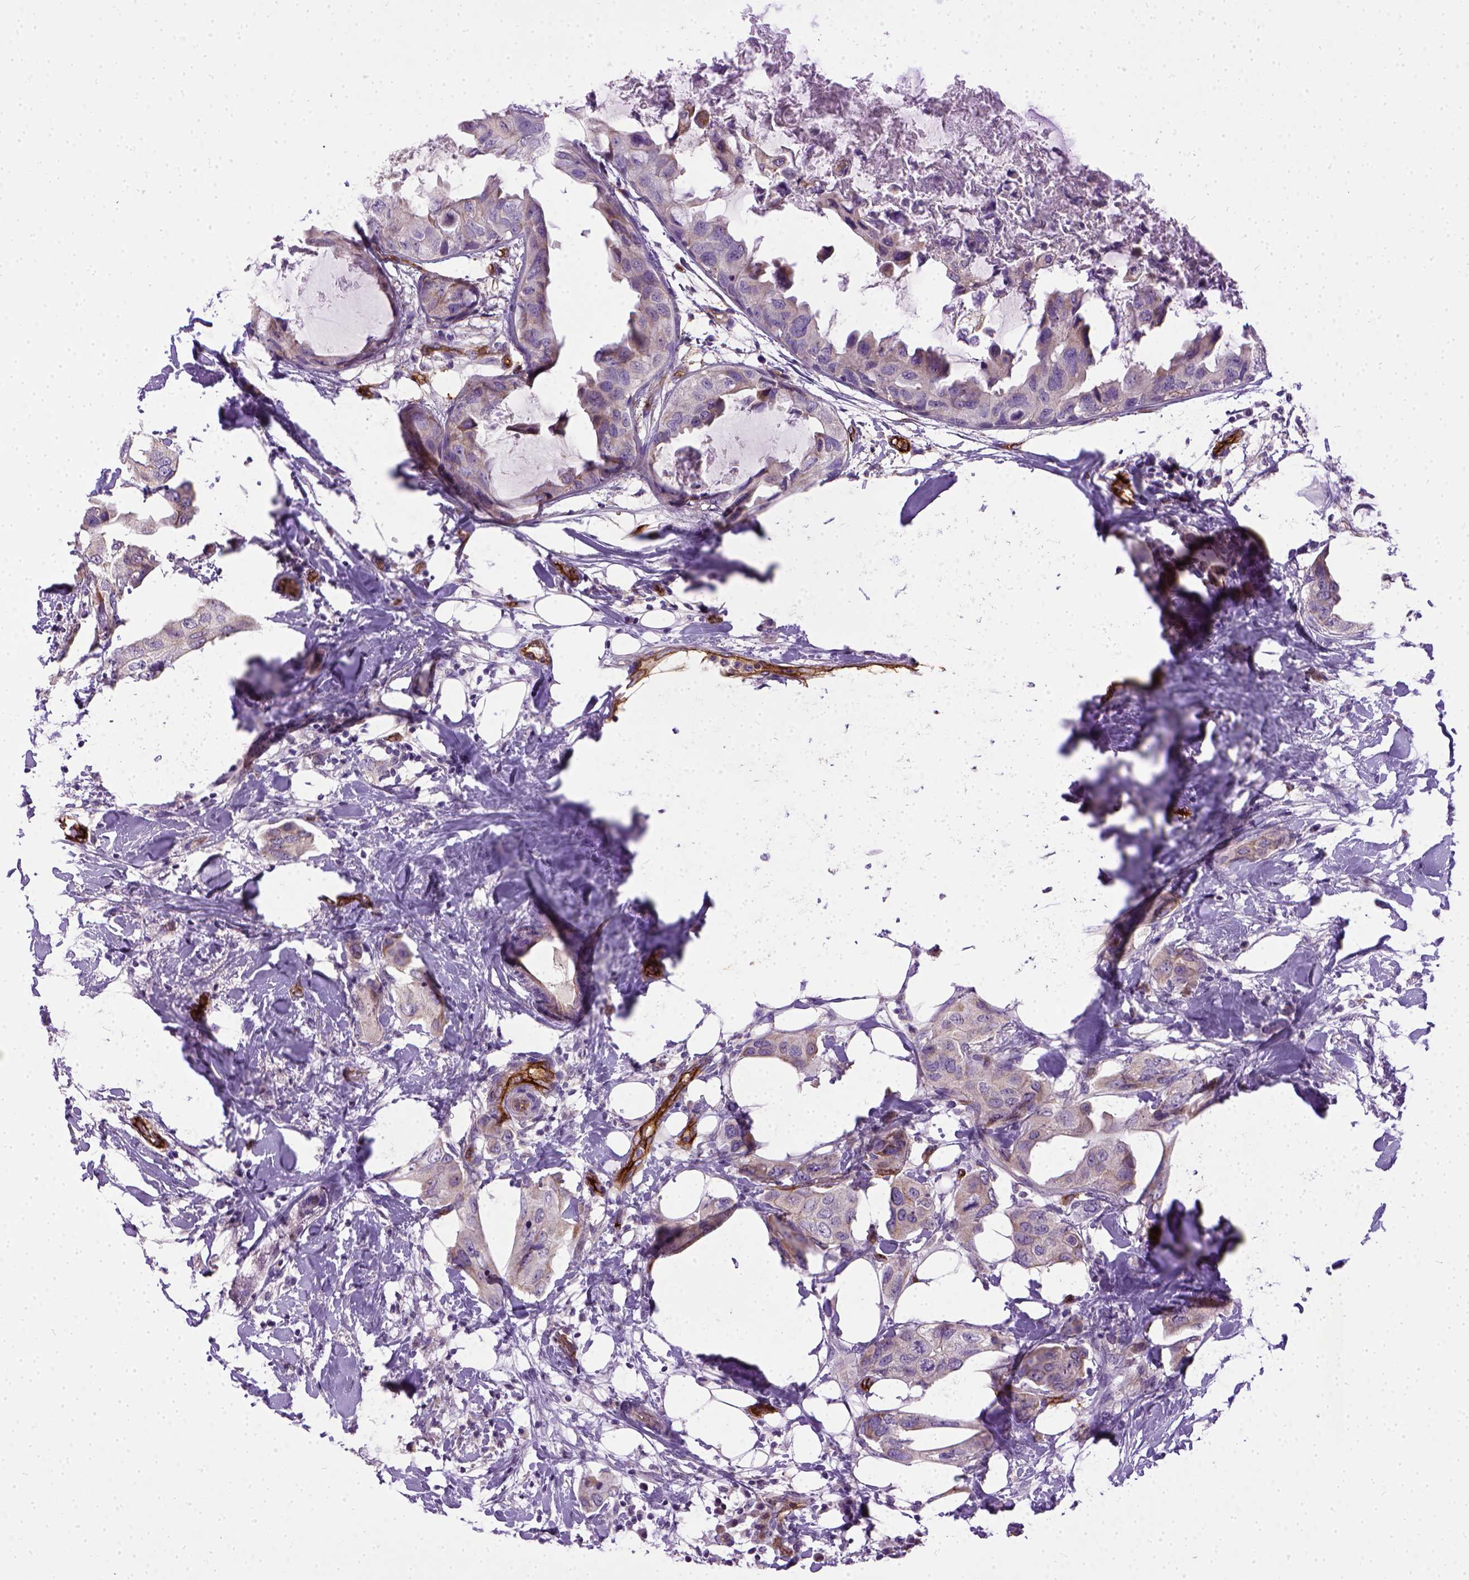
{"staining": {"intensity": "negative", "quantity": "none", "location": "none"}, "tissue": "breast cancer", "cell_type": "Tumor cells", "image_type": "cancer", "snomed": [{"axis": "morphology", "description": "Normal tissue, NOS"}, {"axis": "morphology", "description": "Duct carcinoma"}, {"axis": "topography", "description": "Breast"}], "caption": "Breast cancer (infiltrating ductal carcinoma) was stained to show a protein in brown. There is no significant expression in tumor cells. The staining is performed using DAB brown chromogen with nuclei counter-stained in using hematoxylin.", "gene": "ENG", "patient": {"sex": "female", "age": 40}}